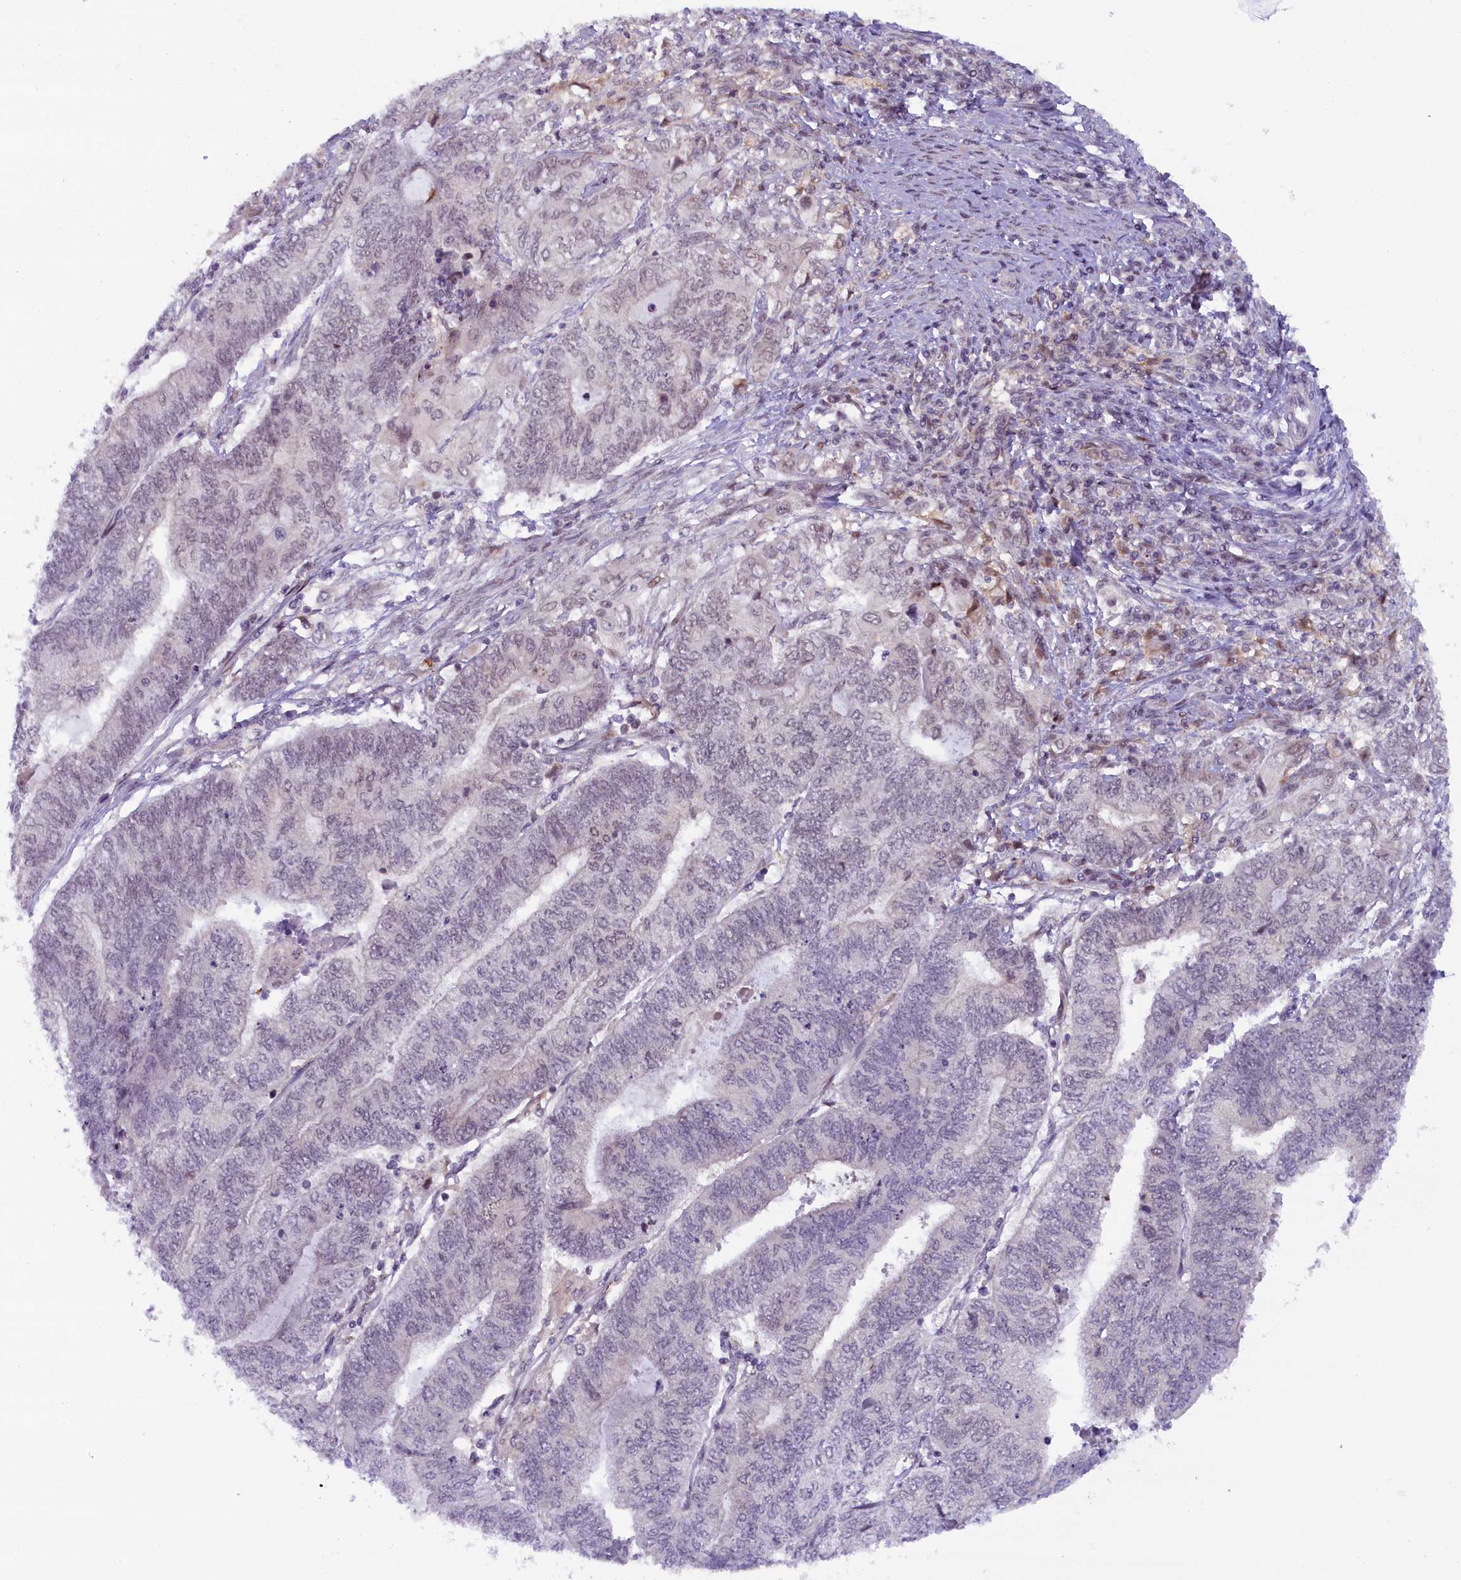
{"staining": {"intensity": "negative", "quantity": "none", "location": "none"}, "tissue": "endometrial cancer", "cell_type": "Tumor cells", "image_type": "cancer", "snomed": [{"axis": "morphology", "description": "Adenocarcinoma, NOS"}, {"axis": "topography", "description": "Uterus"}, {"axis": "topography", "description": "Endometrium"}], "caption": "Image shows no significant protein staining in tumor cells of endometrial cancer (adenocarcinoma).", "gene": "FCHO1", "patient": {"sex": "female", "age": 70}}